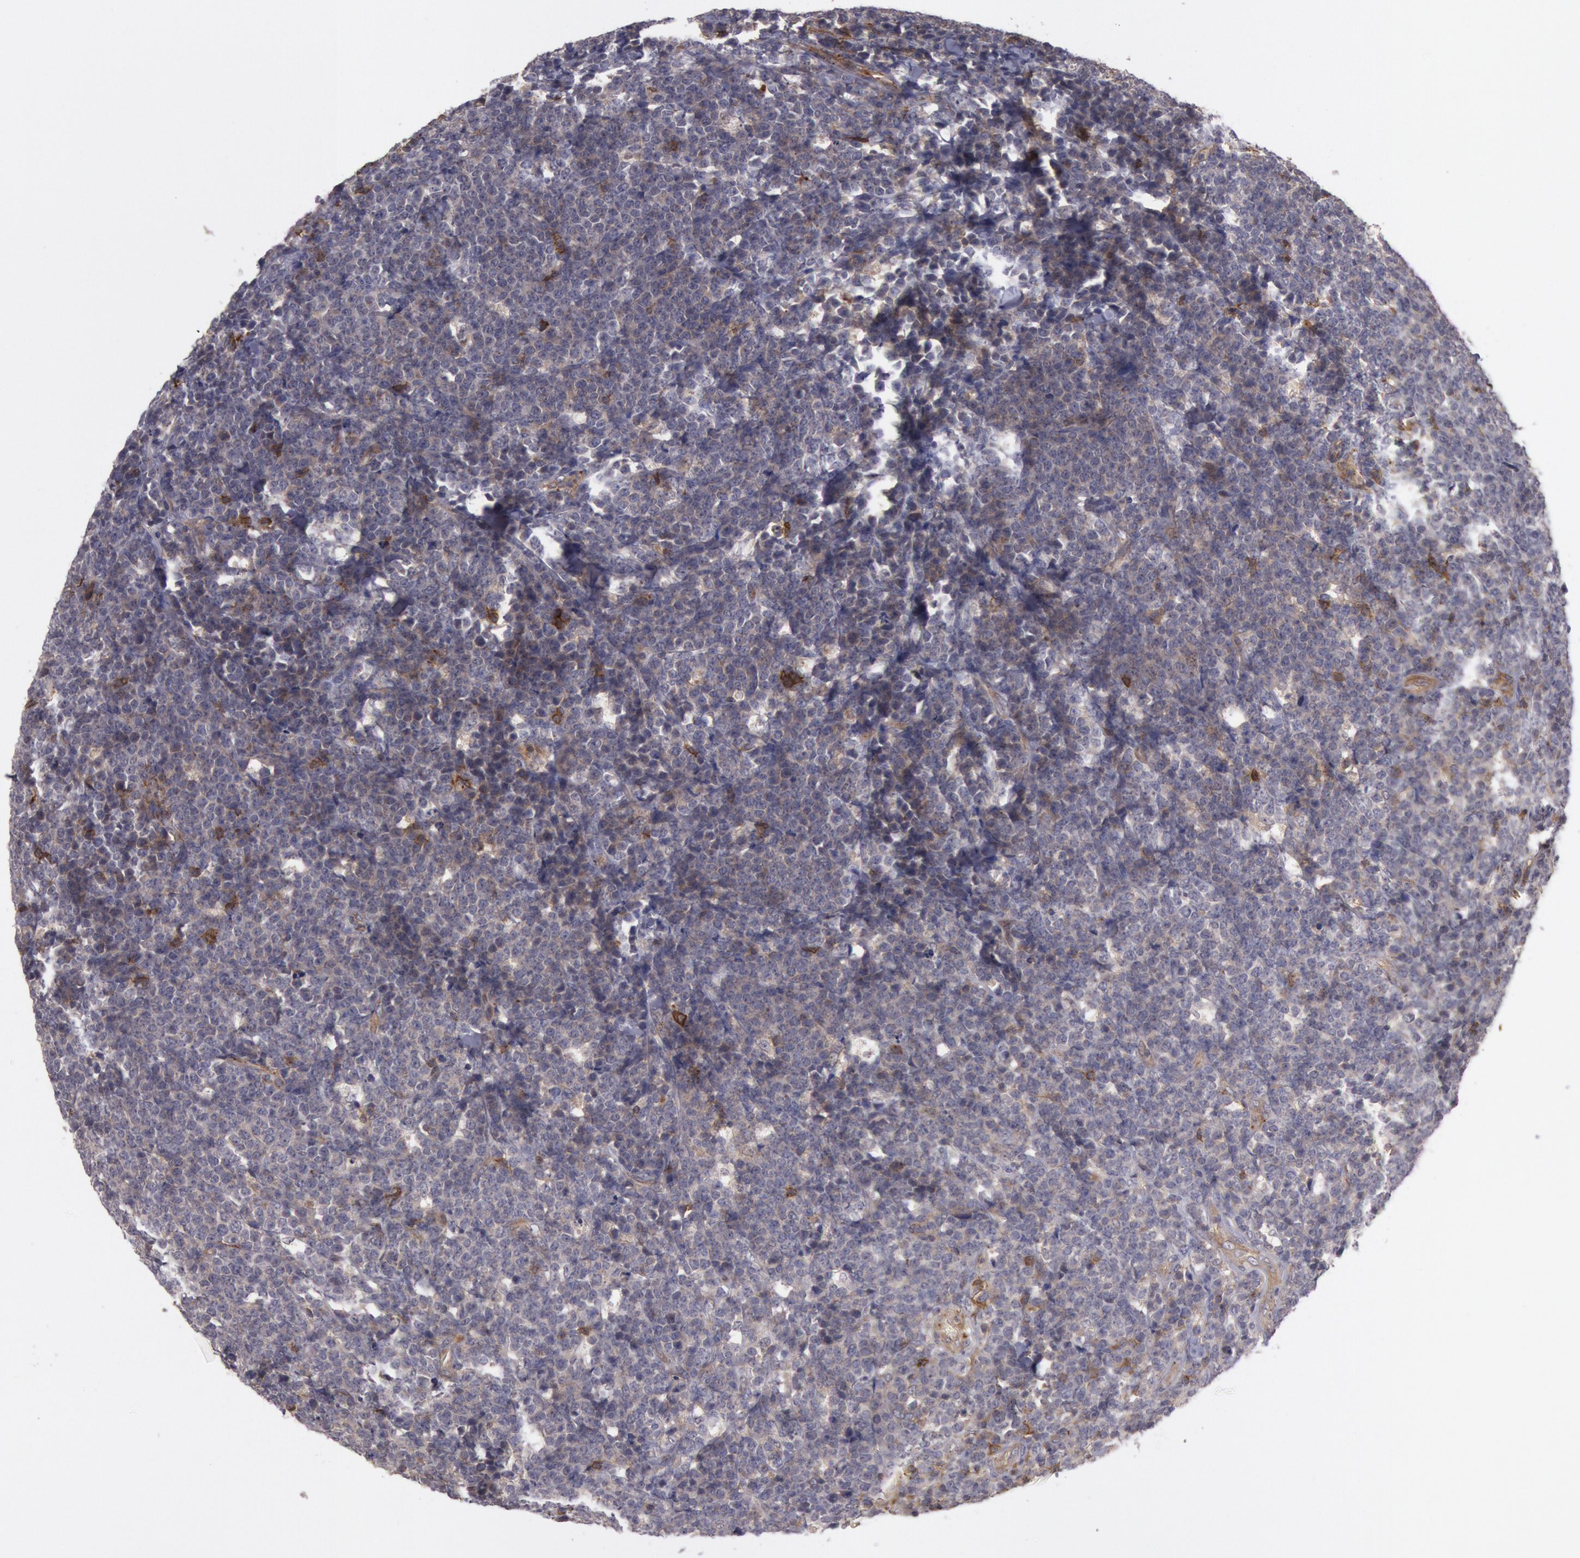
{"staining": {"intensity": "moderate", "quantity": "25%-75%", "location": "cytoplasmic/membranous"}, "tissue": "lymphoma", "cell_type": "Tumor cells", "image_type": "cancer", "snomed": [{"axis": "morphology", "description": "Malignant lymphoma, non-Hodgkin's type, High grade"}, {"axis": "topography", "description": "Small intestine"}, {"axis": "topography", "description": "Colon"}], "caption": "Brown immunohistochemical staining in human high-grade malignant lymphoma, non-Hodgkin's type exhibits moderate cytoplasmic/membranous positivity in approximately 25%-75% of tumor cells.", "gene": "TRIB2", "patient": {"sex": "male", "age": 8}}